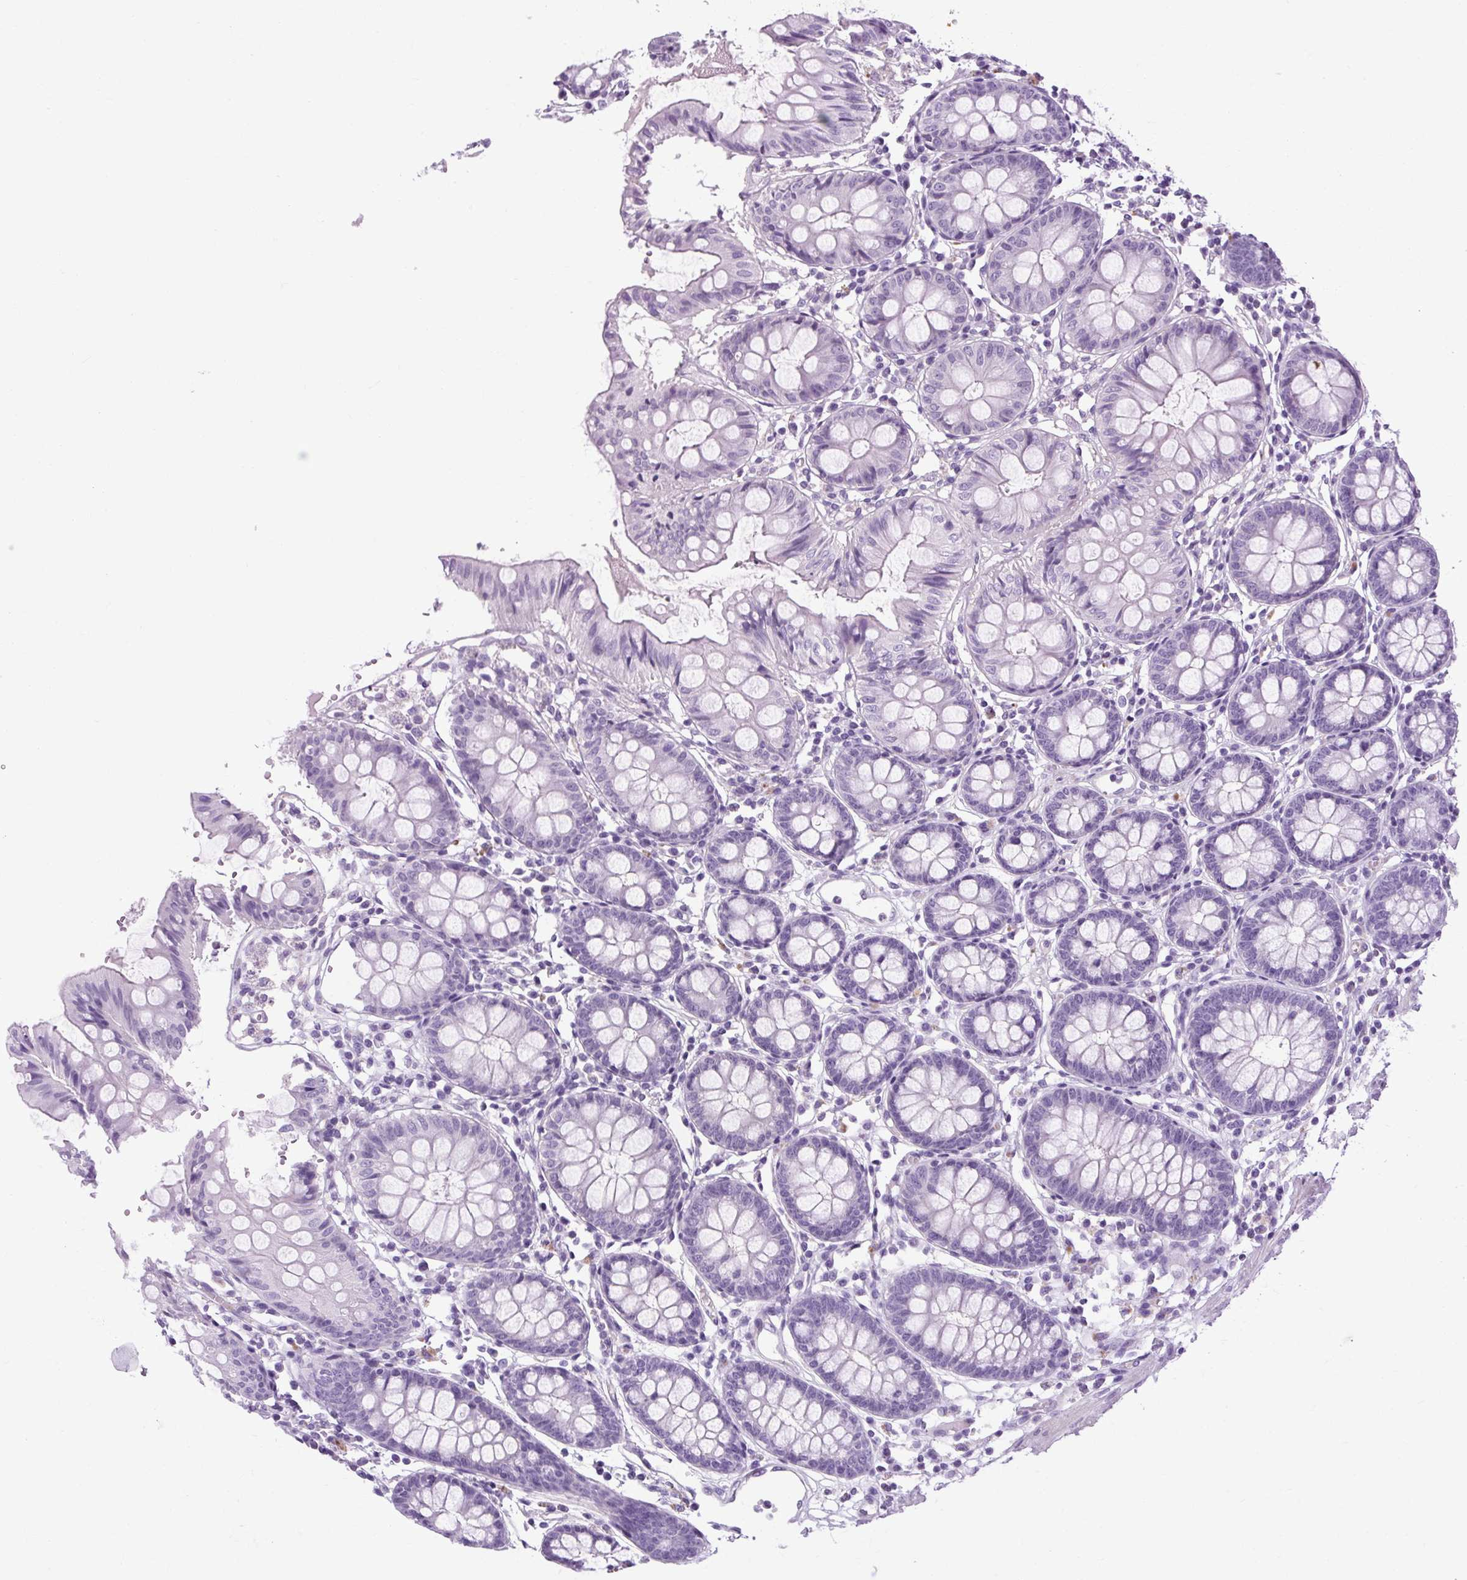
{"staining": {"intensity": "negative", "quantity": "none", "location": "none"}, "tissue": "colon", "cell_type": "Glandular cells", "image_type": "normal", "snomed": [{"axis": "morphology", "description": "Normal tissue, NOS"}, {"axis": "topography", "description": "Colon"}], "caption": "IHC photomicrograph of benign colon: colon stained with DAB (3,3'-diaminobenzidine) shows no significant protein positivity in glandular cells. (Stains: DAB immunohistochemistry with hematoxylin counter stain, Microscopy: brightfield microscopy at high magnification).", "gene": "OOEP", "patient": {"sex": "female", "age": 84}}